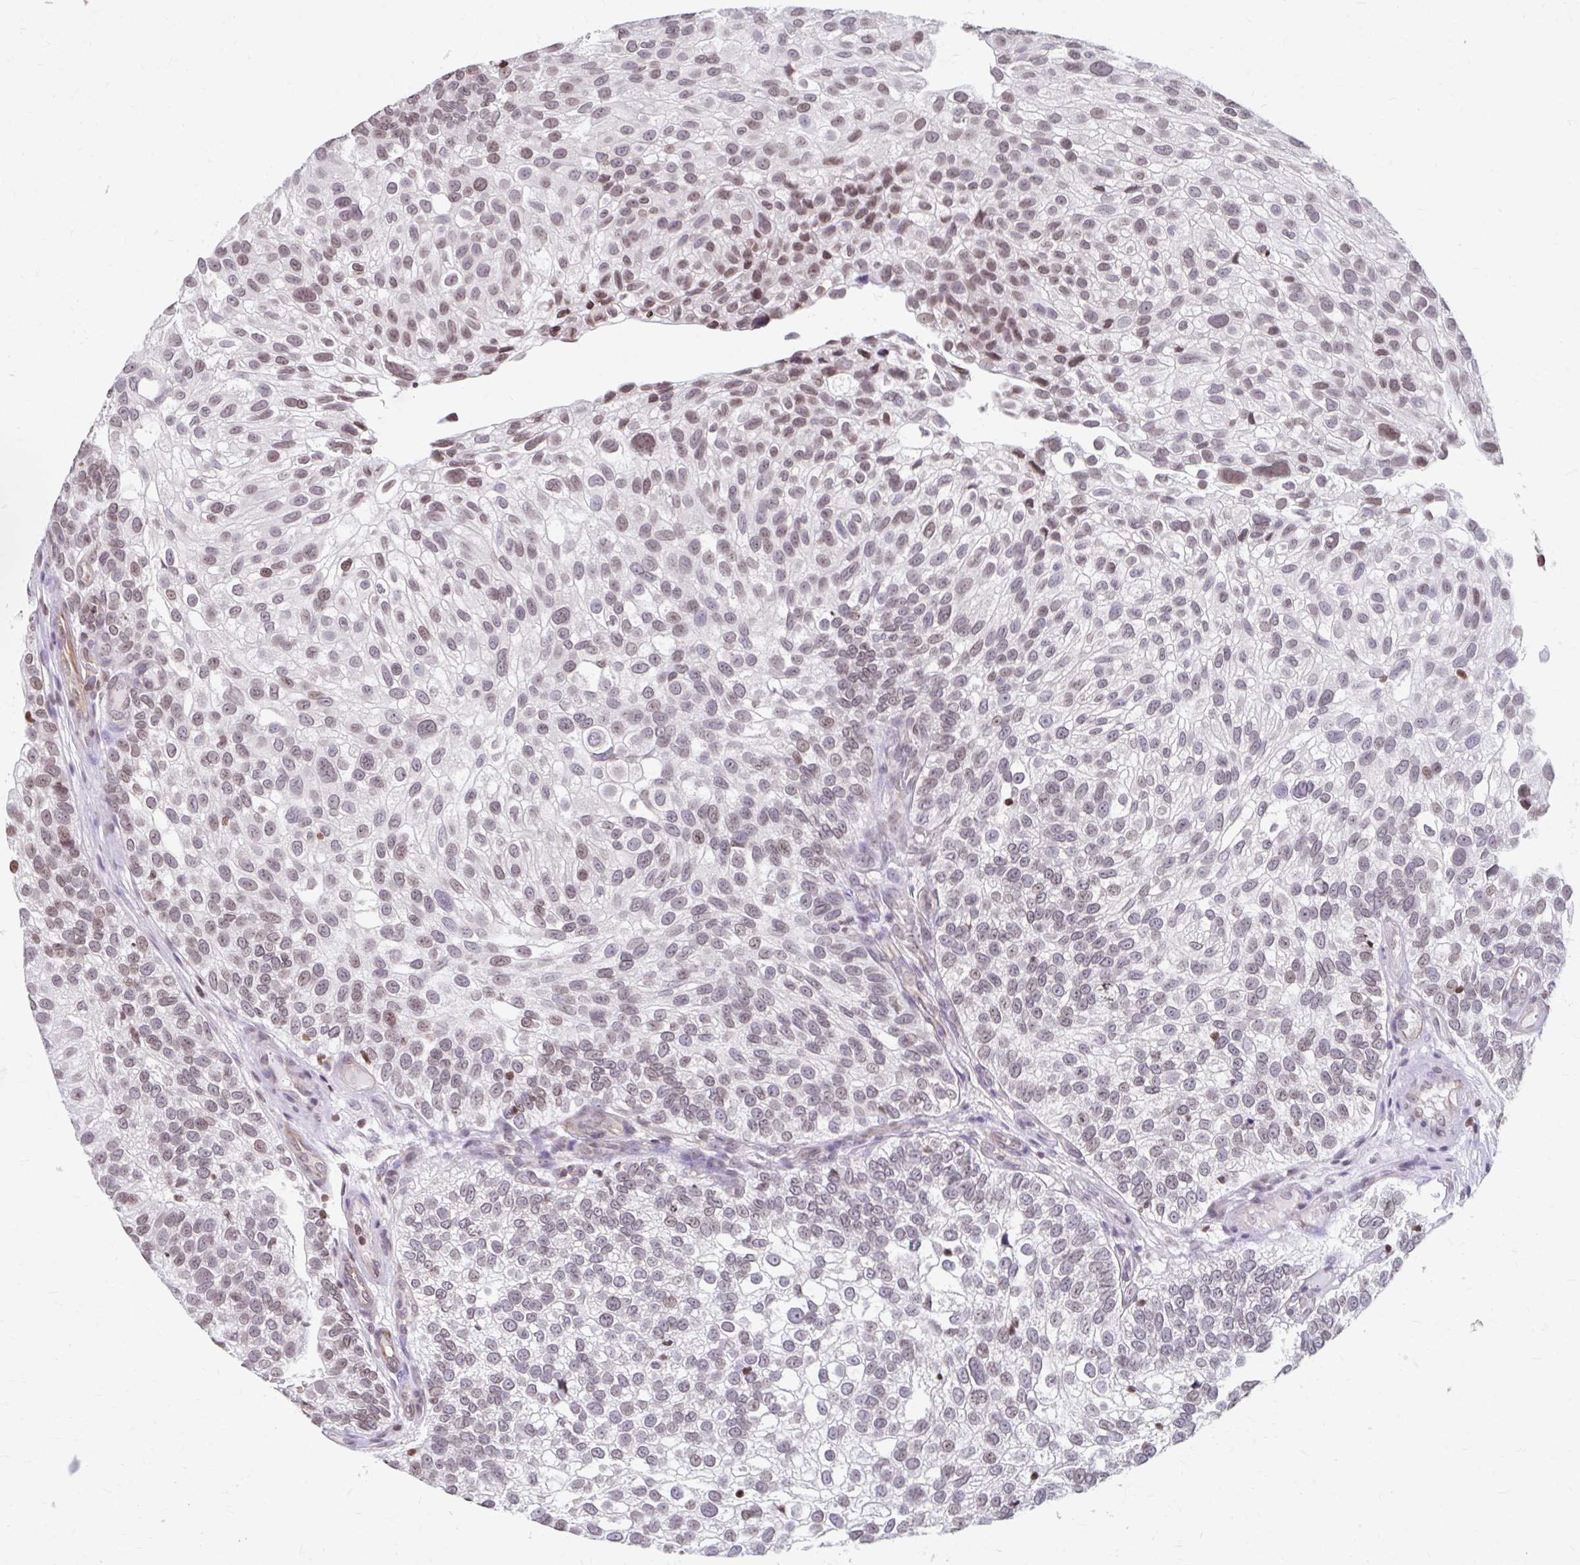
{"staining": {"intensity": "moderate", "quantity": "25%-75%", "location": "nuclear"}, "tissue": "urothelial cancer", "cell_type": "Tumor cells", "image_type": "cancer", "snomed": [{"axis": "morphology", "description": "Urothelial carcinoma, NOS"}, {"axis": "topography", "description": "Urinary bladder"}], "caption": "Moderate nuclear protein expression is identified in about 25%-75% of tumor cells in transitional cell carcinoma.", "gene": "ORC3", "patient": {"sex": "male", "age": 87}}